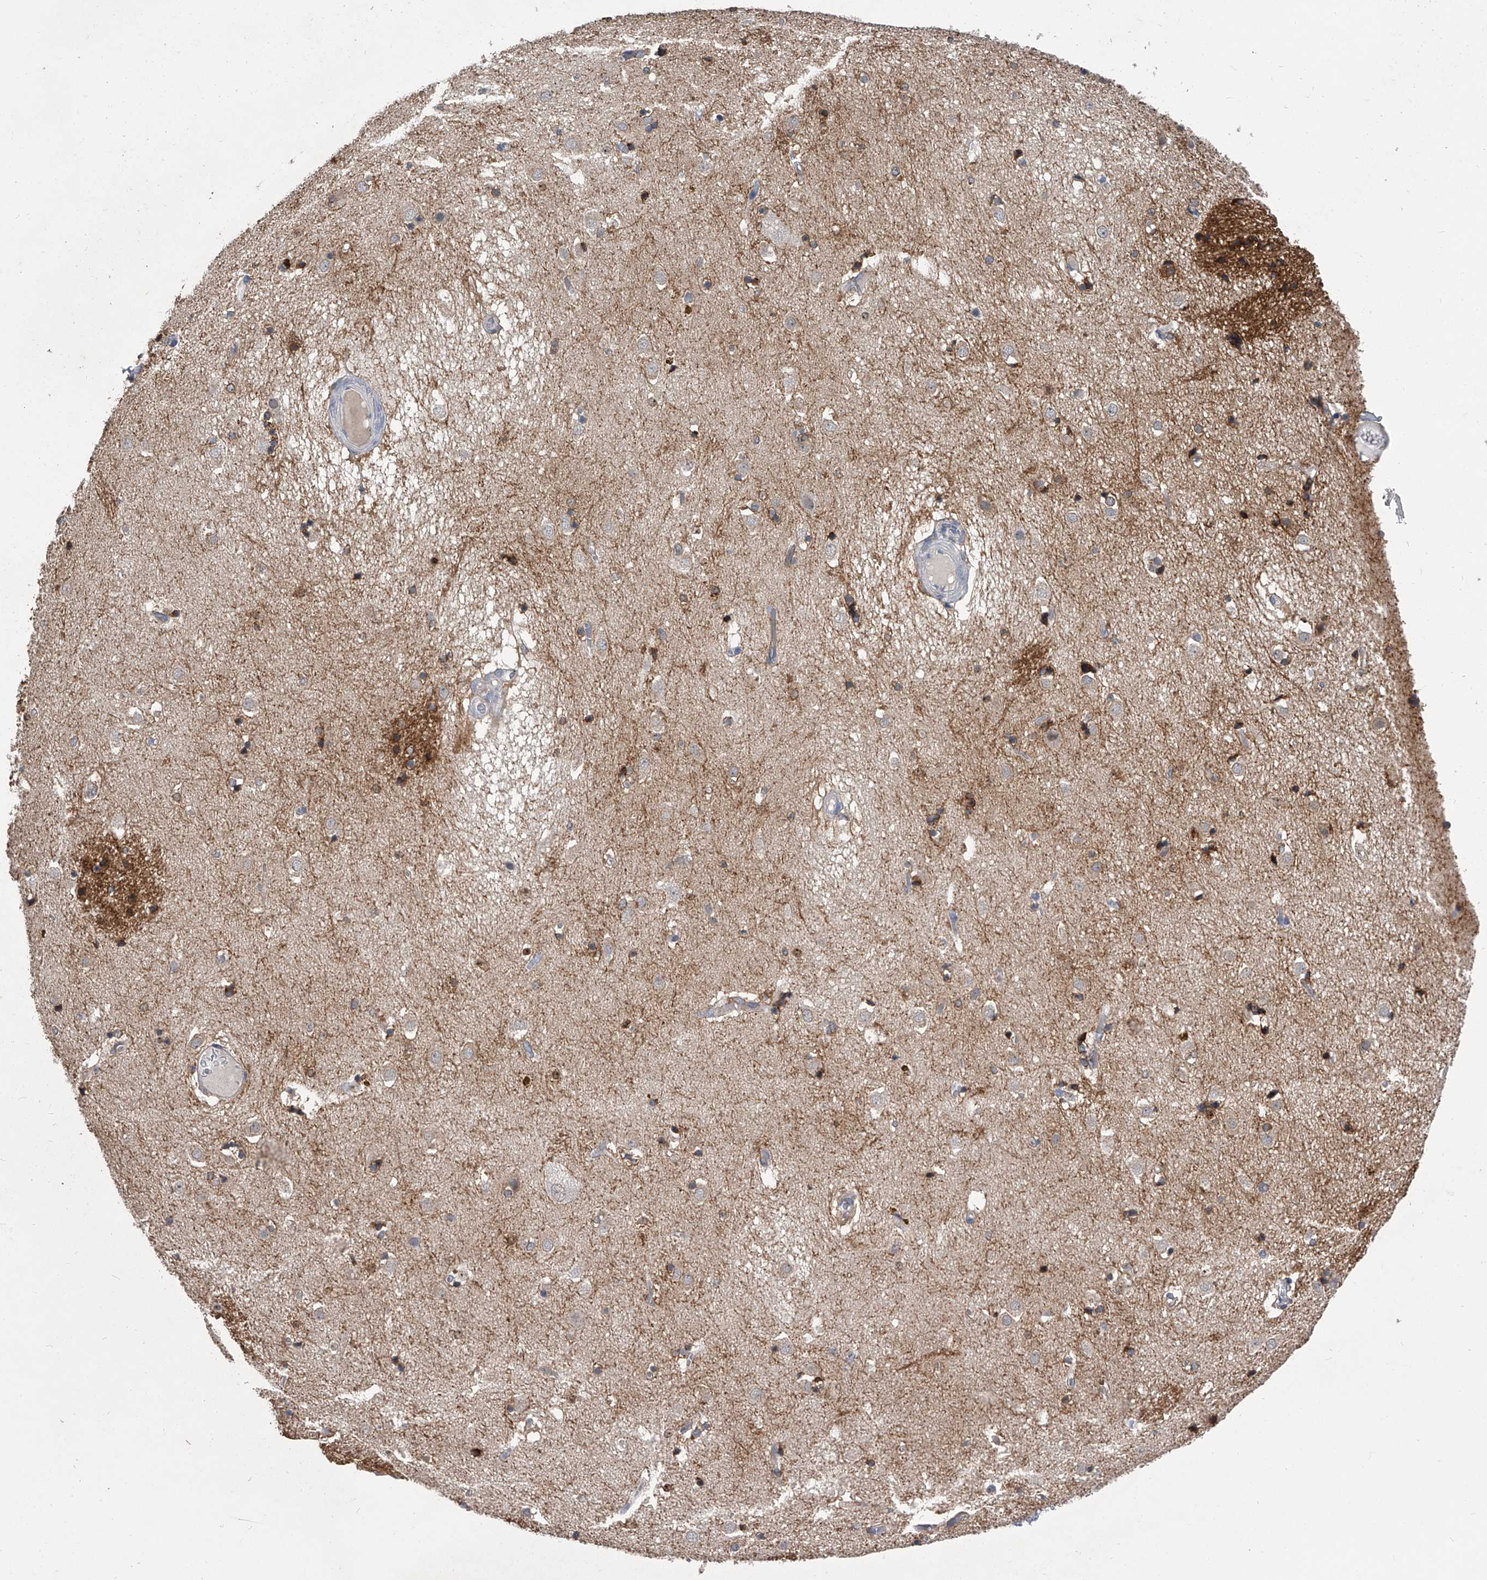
{"staining": {"intensity": "weak", "quantity": "<25%", "location": "cytoplasmic/membranous"}, "tissue": "caudate", "cell_type": "Glial cells", "image_type": "normal", "snomed": [{"axis": "morphology", "description": "Normal tissue, NOS"}, {"axis": "topography", "description": "Lateral ventricle wall"}], "caption": "This is an IHC image of normal human caudate. There is no expression in glial cells.", "gene": "MAP4K3", "patient": {"sex": "male", "age": 70}}